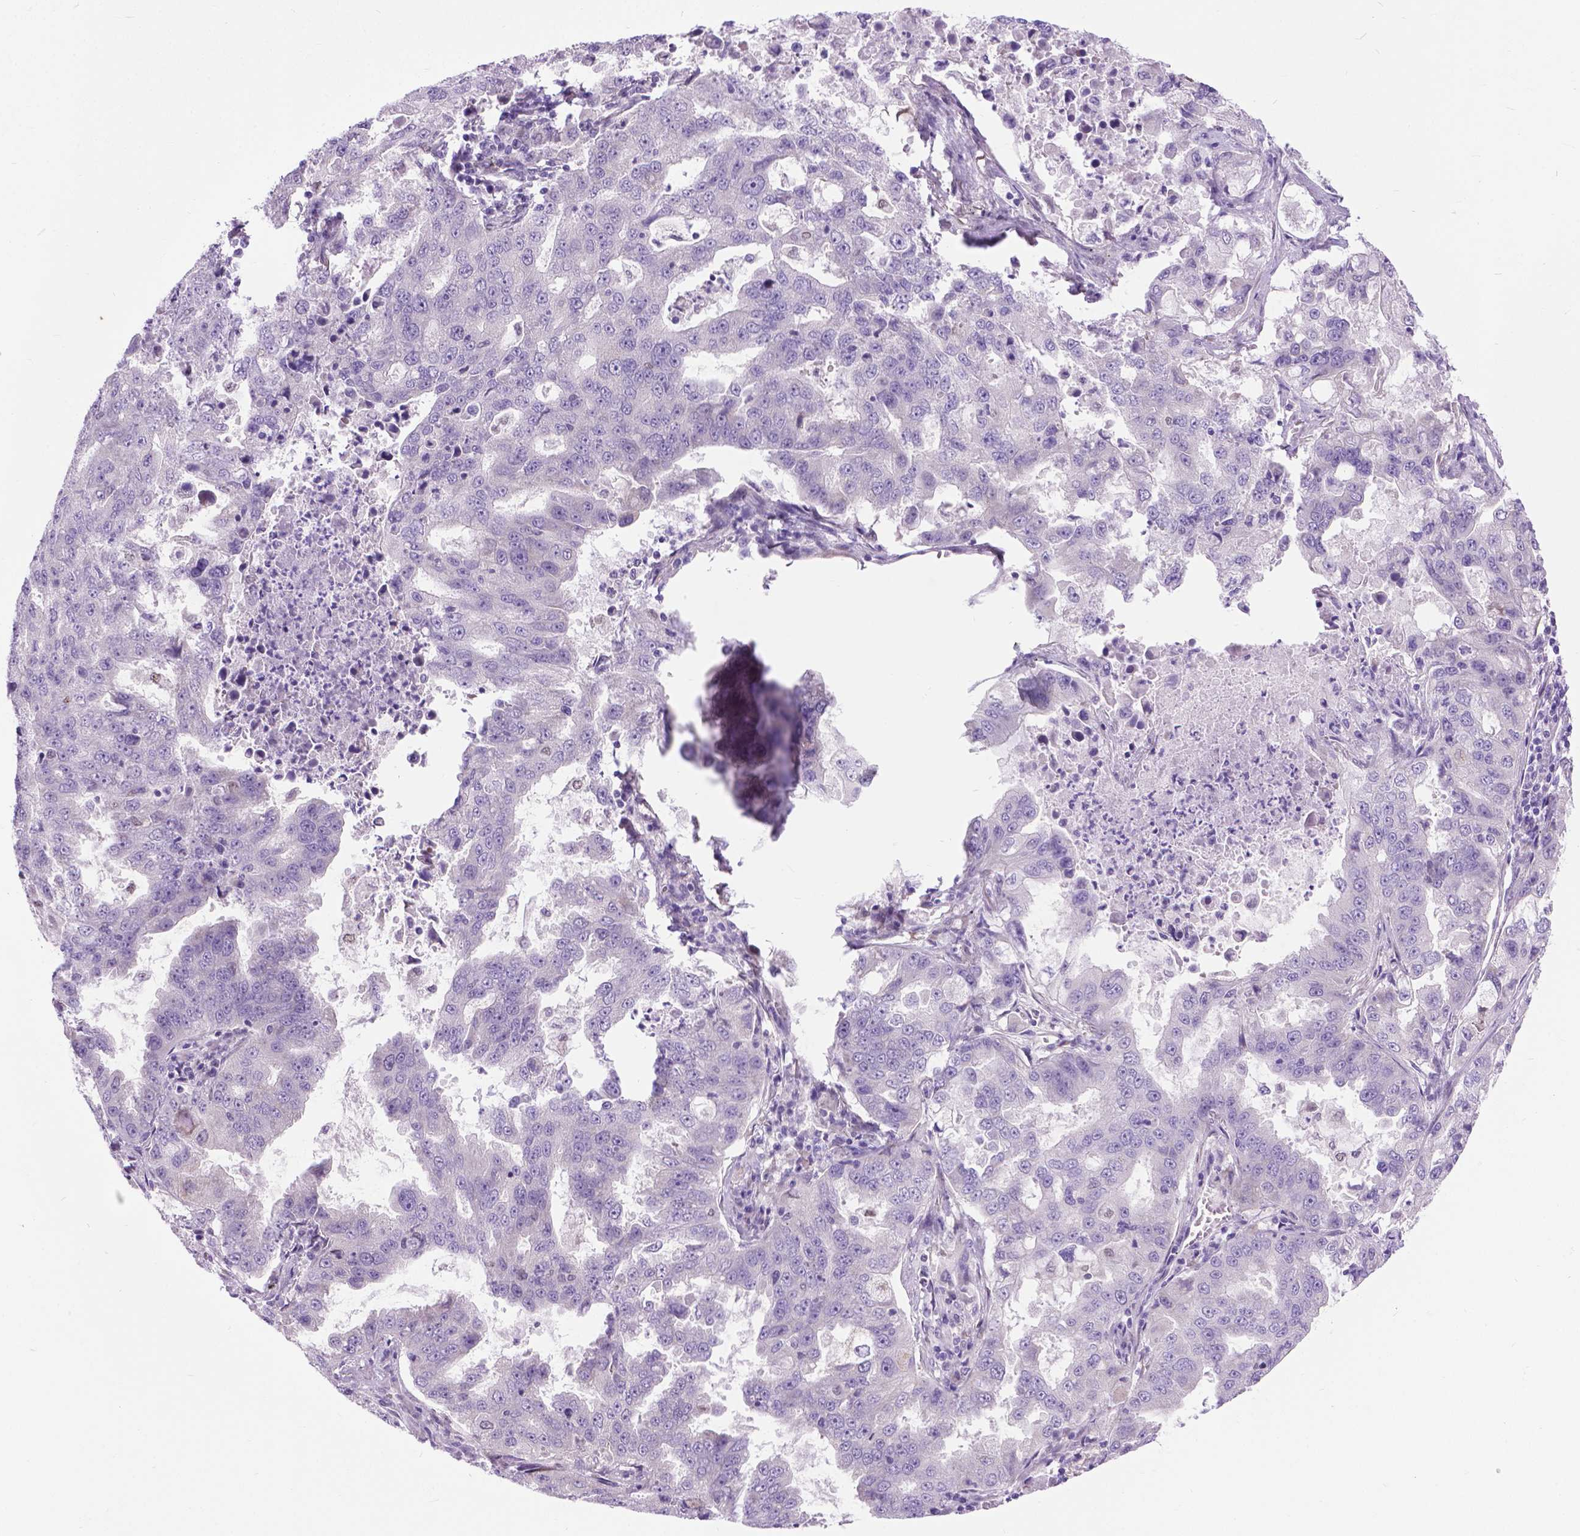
{"staining": {"intensity": "negative", "quantity": "none", "location": "none"}, "tissue": "lung cancer", "cell_type": "Tumor cells", "image_type": "cancer", "snomed": [{"axis": "morphology", "description": "Adenocarcinoma, NOS"}, {"axis": "topography", "description": "Lung"}], "caption": "Adenocarcinoma (lung) was stained to show a protein in brown. There is no significant positivity in tumor cells.", "gene": "APCDD1L", "patient": {"sex": "female", "age": 61}}